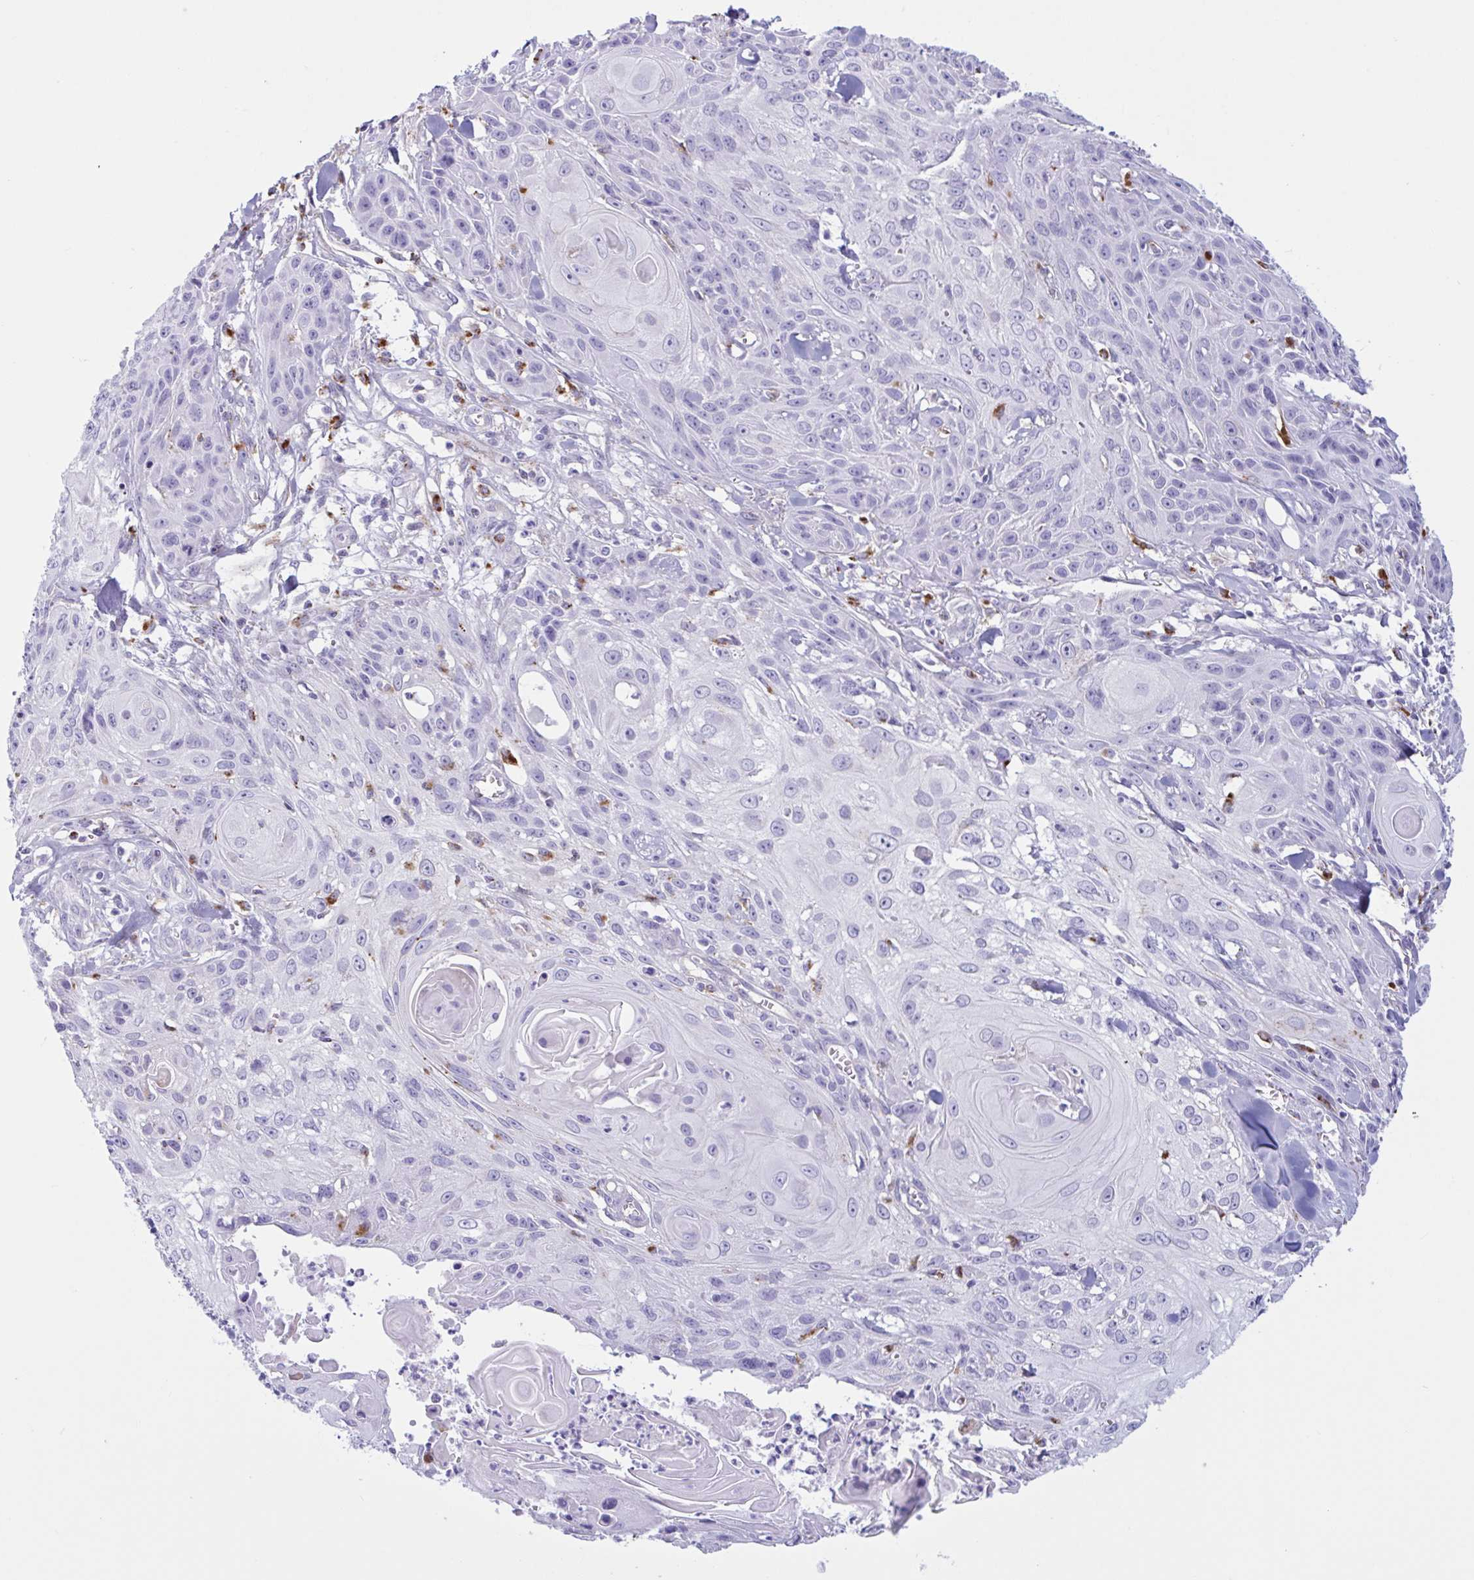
{"staining": {"intensity": "negative", "quantity": "none", "location": "none"}, "tissue": "skin cancer", "cell_type": "Tumor cells", "image_type": "cancer", "snomed": [{"axis": "morphology", "description": "Squamous cell carcinoma, NOS"}, {"axis": "topography", "description": "Skin"}, {"axis": "topography", "description": "Vulva"}], "caption": "High power microscopy micrograph of an IHC image of skin cancer, revealing no significant staining in tumor cells. Brightfield microscopy of IHC stained with DAB (3,3'-diaminobenzidine) (brown) and hematoxylin (blue), captured at high magnification.", "gene": "XCL1", "patient": {"sex": "female", "age": 83}}